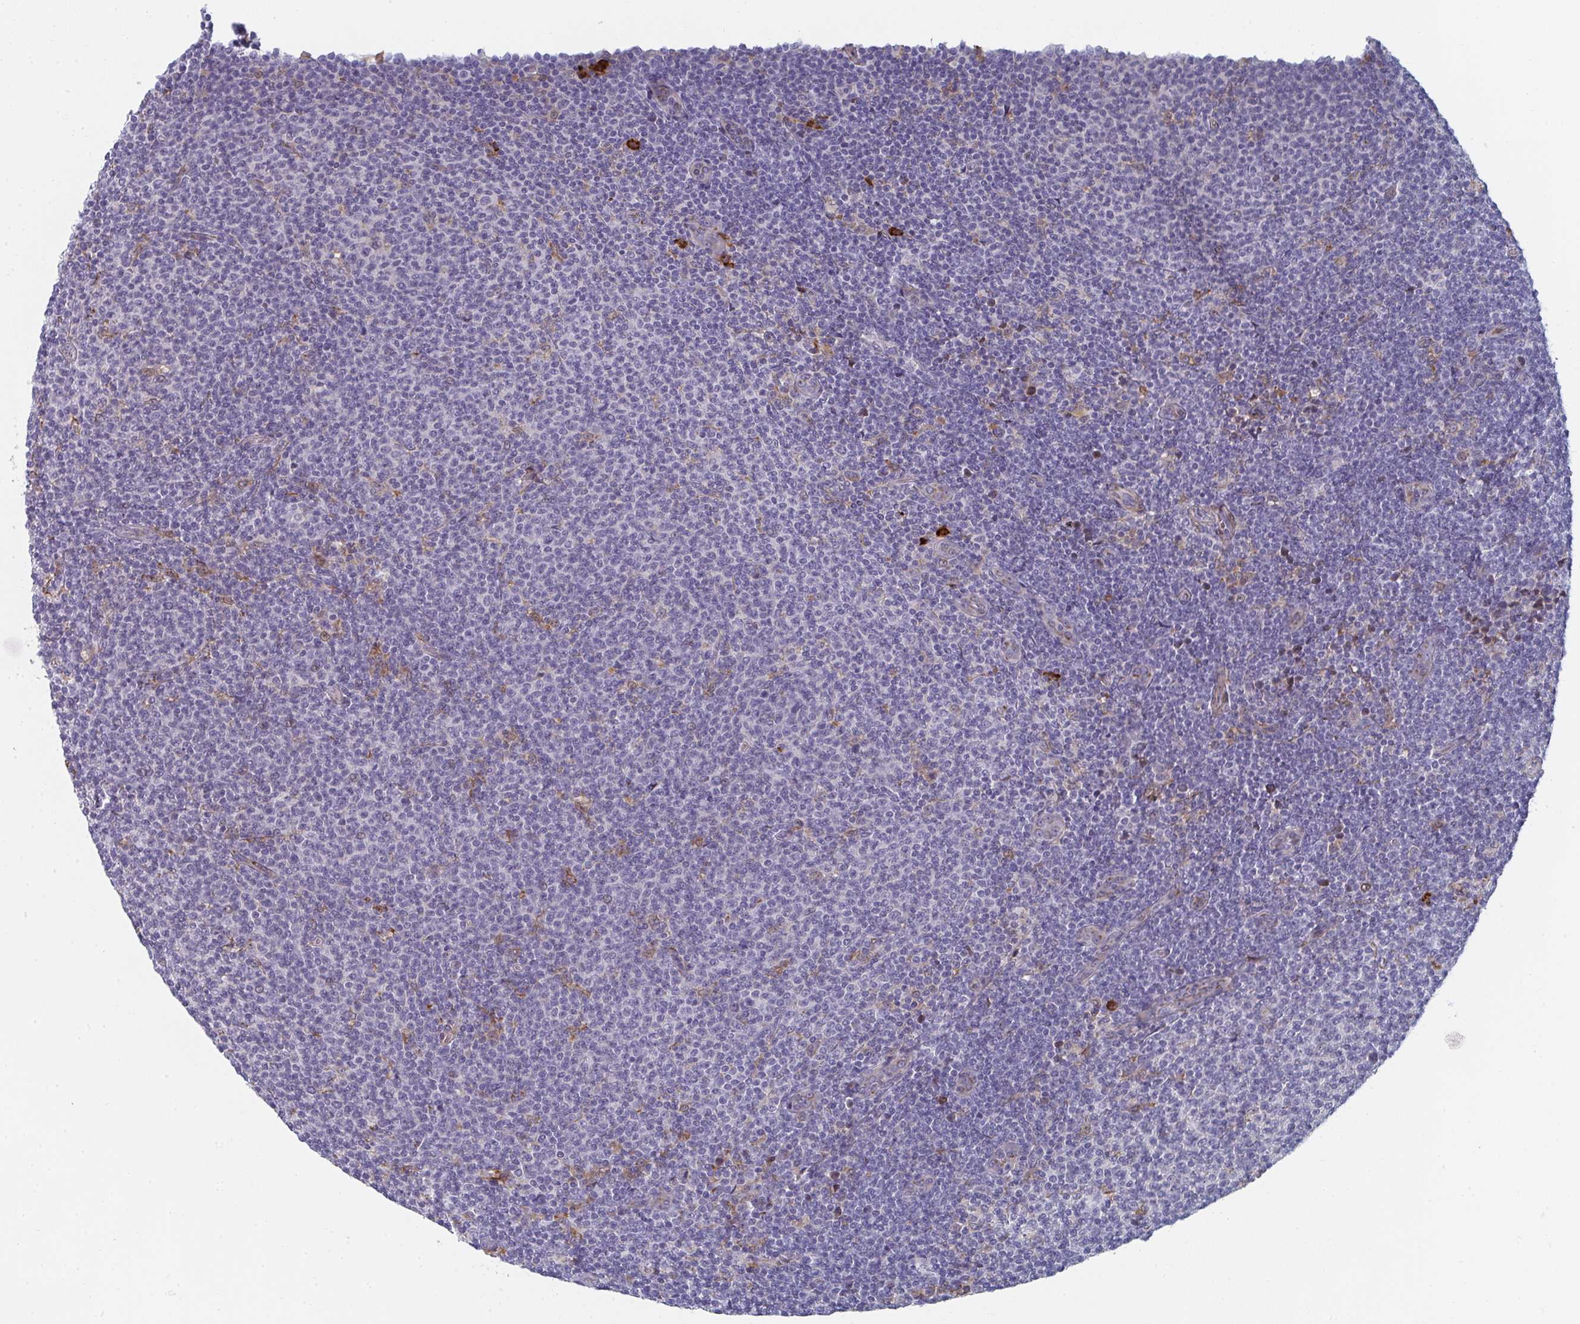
{"staining": {"intensity": "negative", "quantity": "none", "location": "none"}, "tissue": "lymphoma", "cell_type": "Tumor cells", "image_type": "cancer", "snomed": [{"axis": "morphology", "description": "Malignant lymphoma, non-Hodgkin's type, Low grade"}, {"axis": "topography", "description": "Lymph node"}], "caption": "Immunohistochemistry histopathology image of lymphoma stained for a protein (brown), which exhibits no staining in tumor cells.", "gene": "PSMG1", "patient": {"sex": "male", "age": 66}}